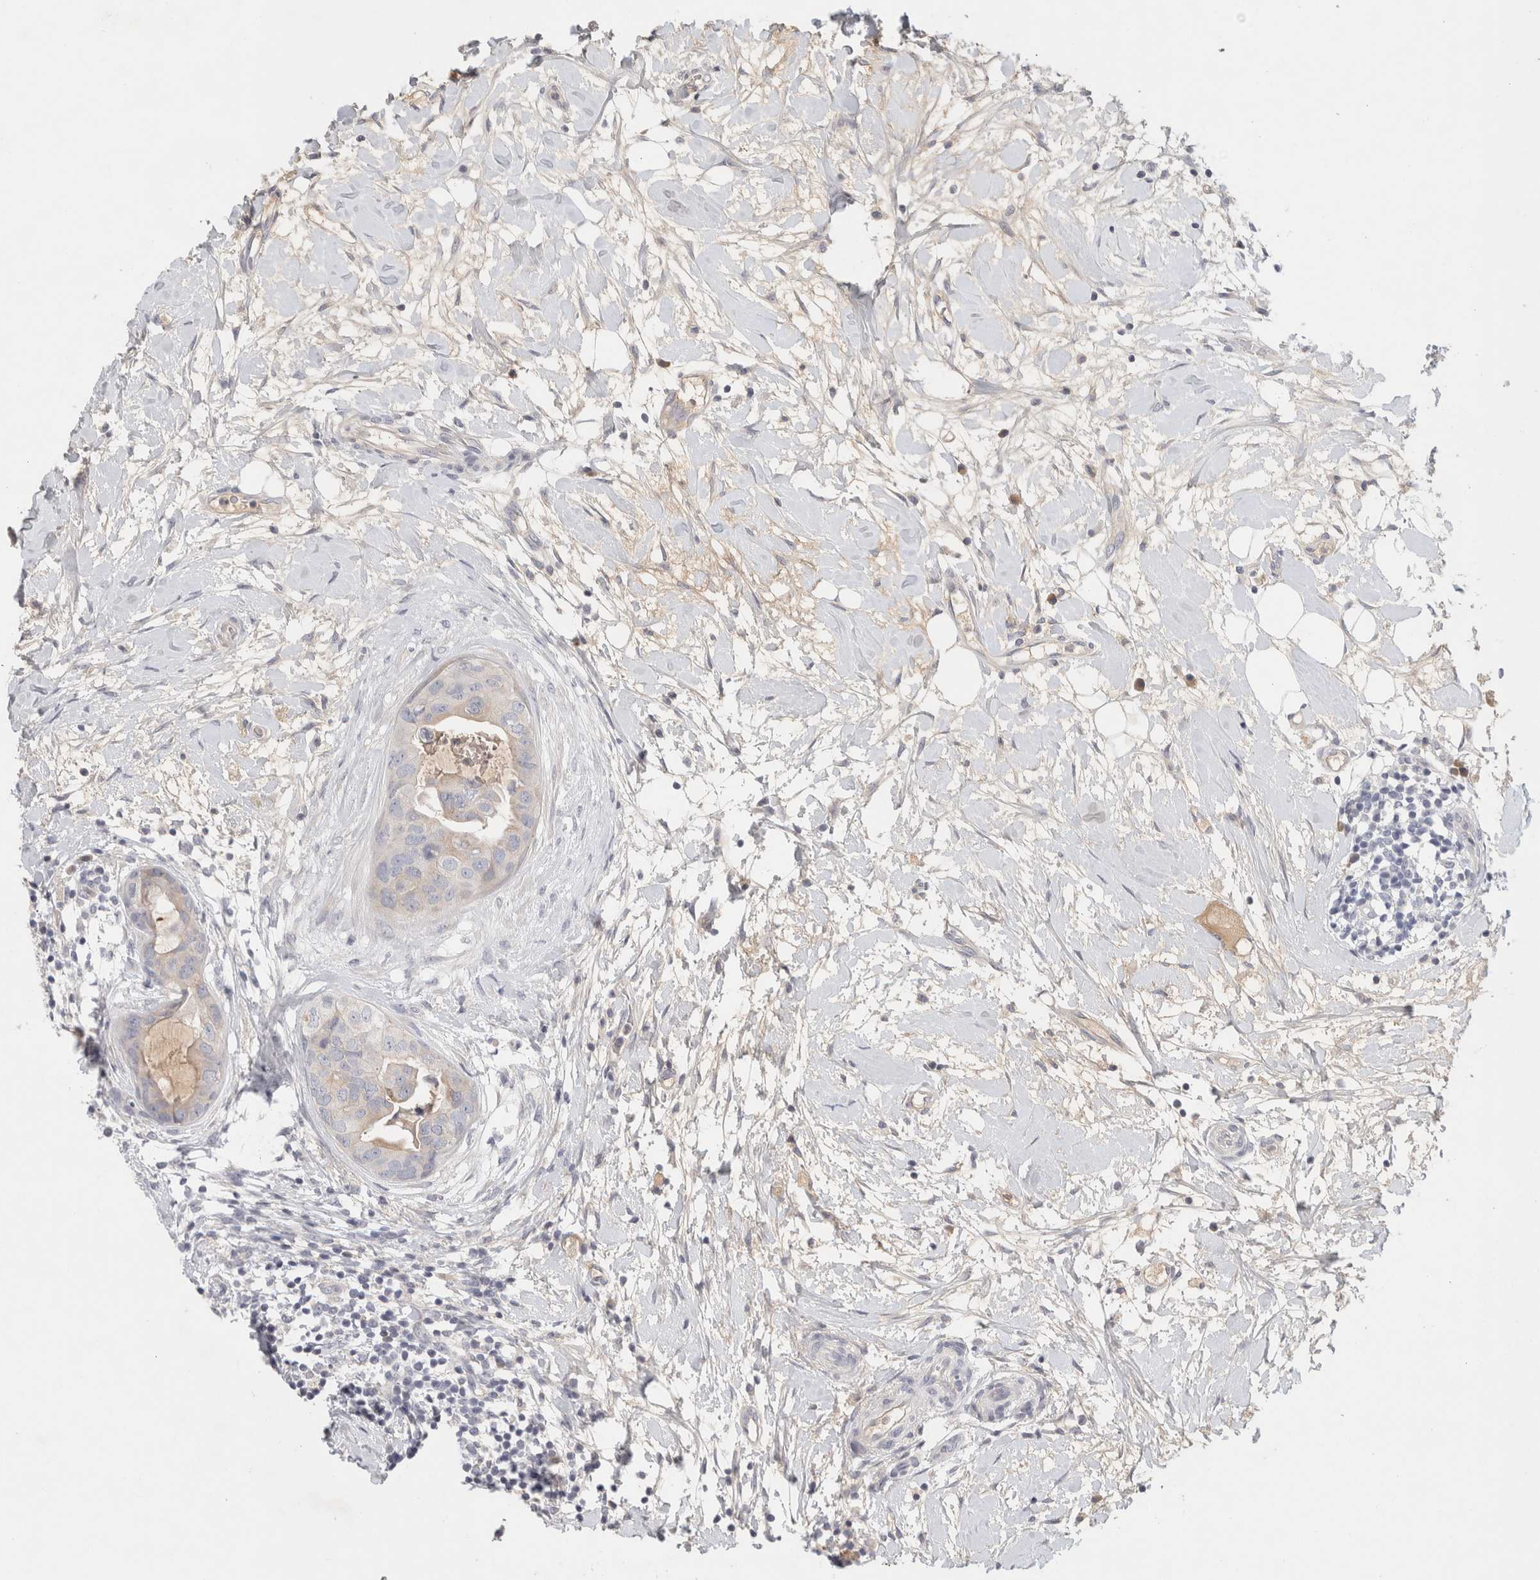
{"staining": {"intensity": "negative", "quantity": "none", "location": "none"}, "tissue": "breast cancer", "cell_type": "Tumor cells", "image_type": "cancer", "snomed": [{"axis": "morphology", "description": "Duct carcinoma"}, {"axis": "topography", "description": "Breast"}], "caption": "This is a photomicrograph of IHC staining of breast cancer (intraductal carcinoma), which shows no positivity in tumor cells.", "gene": "STK31", "patient": {"sex": "female", "age": 40}}